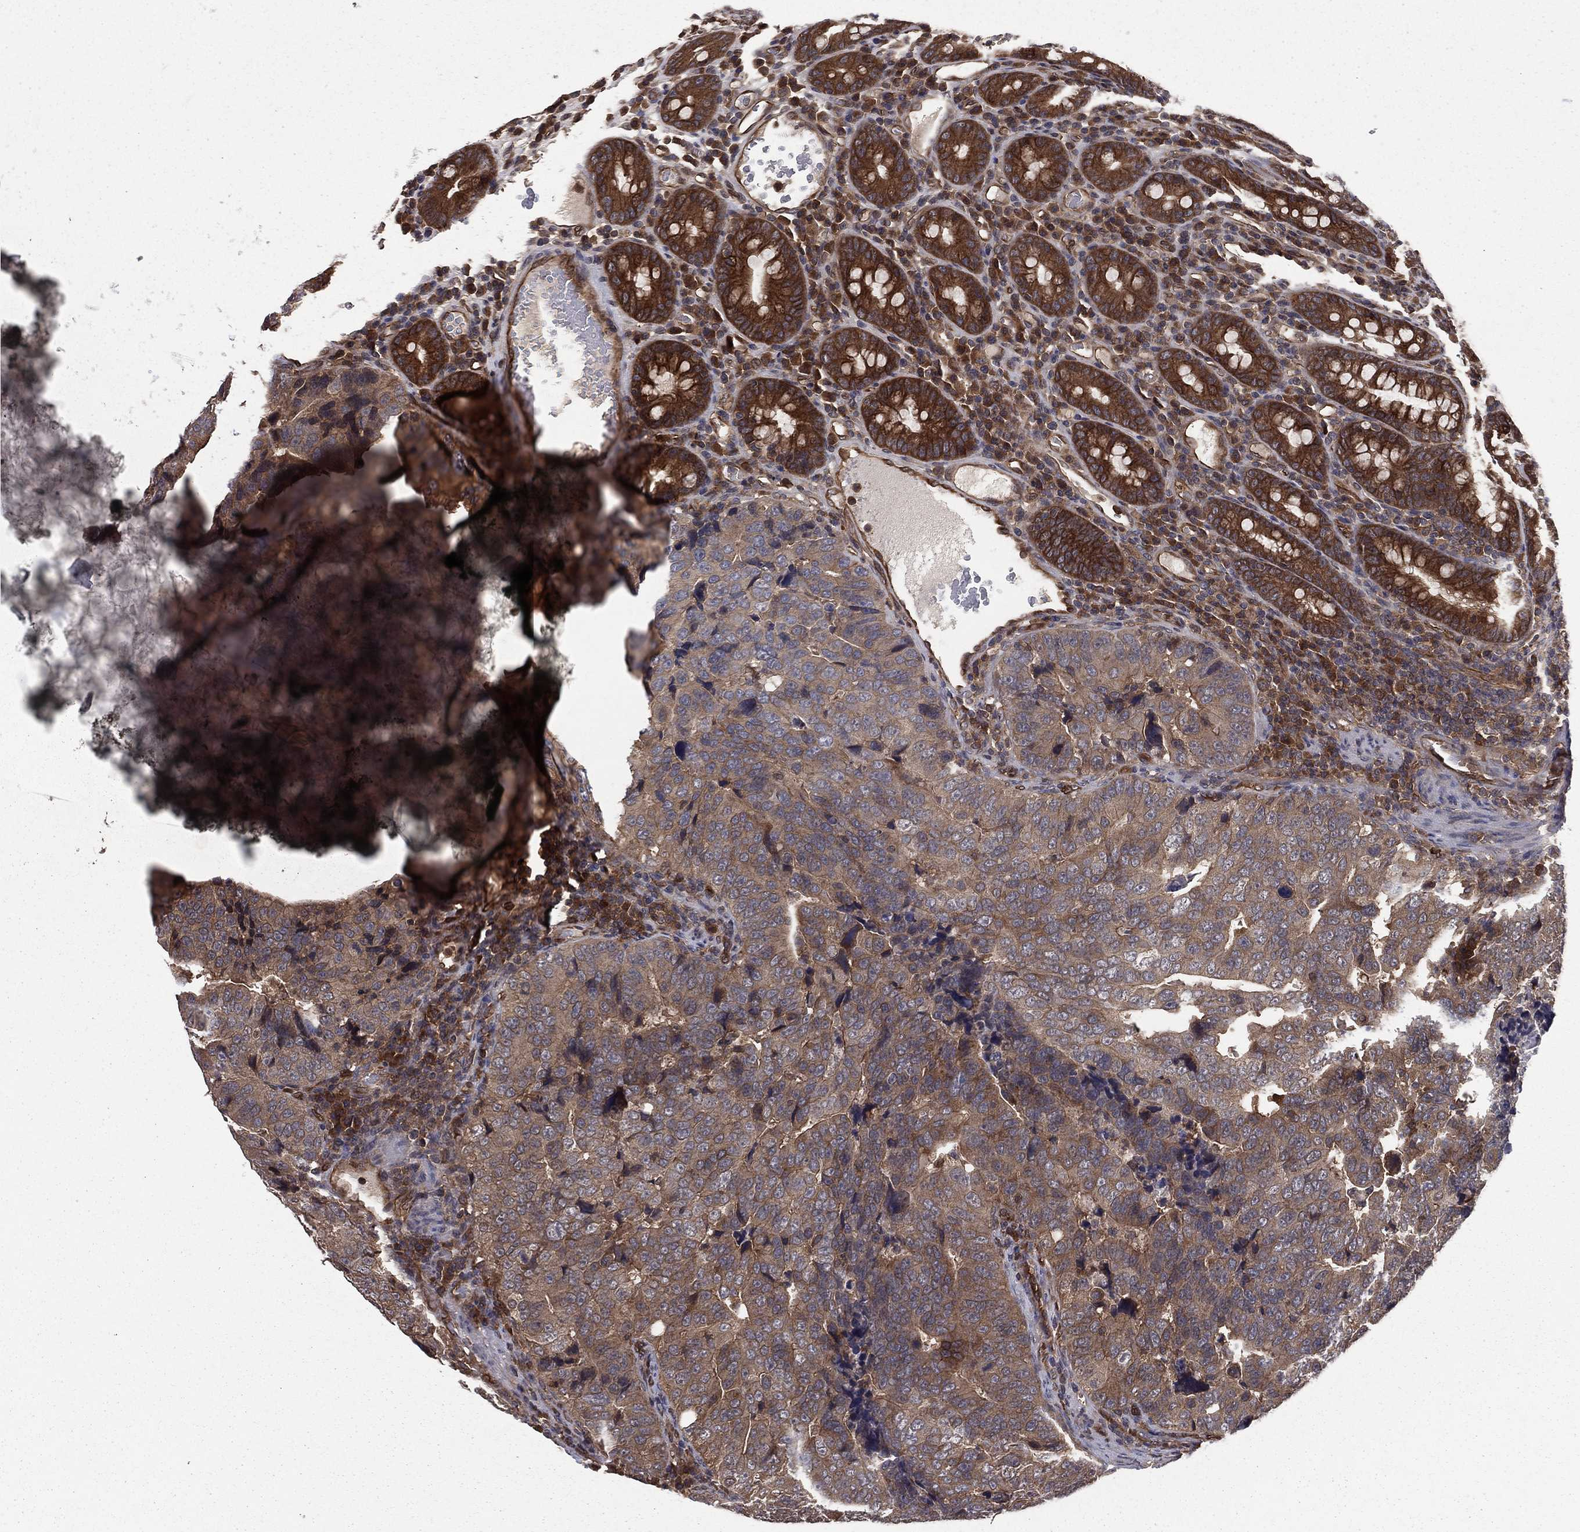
{"staining": {"intensity": "weak", "quantity": ">75%", "location": "cytoplasmic/membranous"}, "tissue": "colorectal cancer", "cell_type": "Tumor cells", "image_type": "cancer", "snomed": [{"axis": "morphology", "description": "Adenocarcinoma, NOS"}, {"axis": "topography", "description": "Colon"}], "caption": "The micrograph exhibits immunohistochemical staining of colorectal cancer (adenocarcinoma). There is weak cytoplasmic/membranous positivity is identified in approximately >75% of tumor cells.", "gene": "CERT1", "patient": {"sex": "female", "age": 72}}